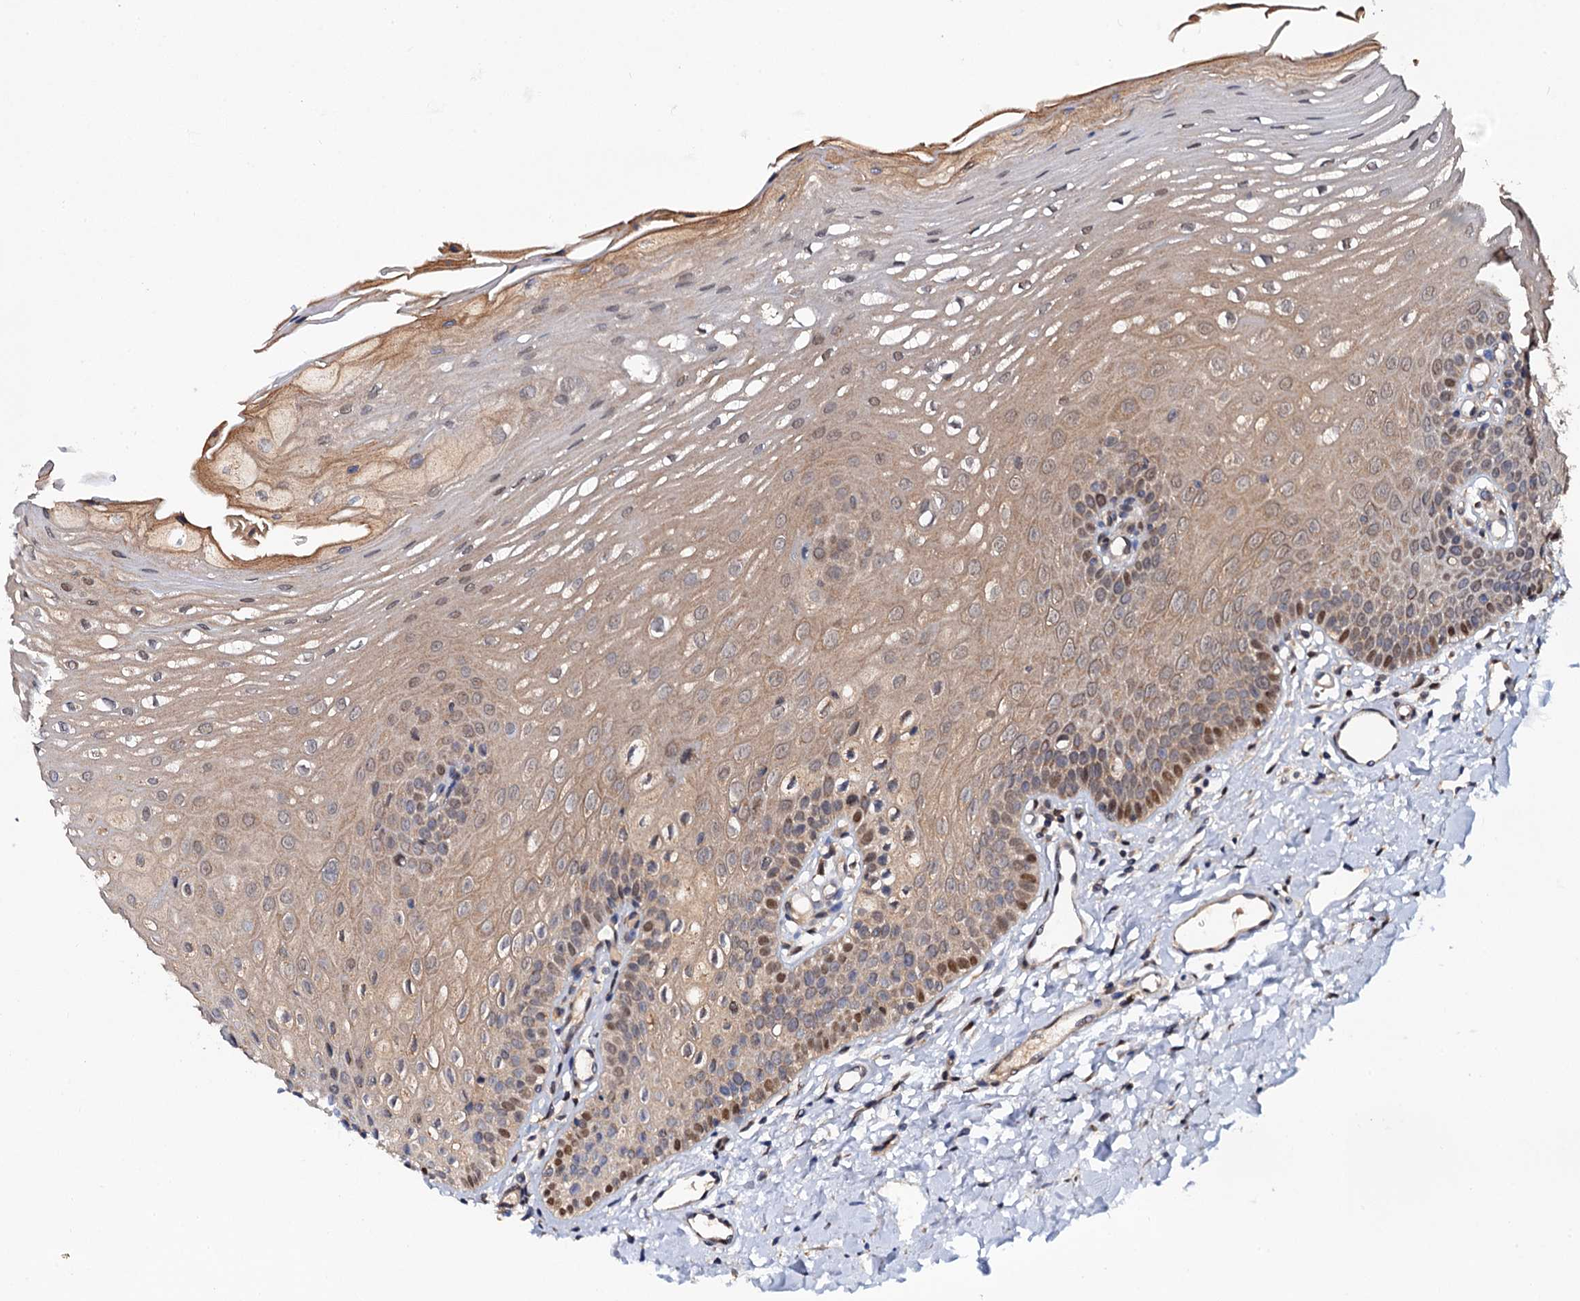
{"staining": {"intensity": "moderate", "quantity": "25%-75%", "location": "cytoplasmic/membranous,nuclear"}, "tissue": "oral mucosa", "cell_type": "Squamous epithelial cells", "image_type": "normal", "snomed": [{"axis": "morphology", "description": "Normal tissue, NOS"}, {"axis": "topography", "description": "Oral tissue"}], "caption": "Protein expression analysis of unremarkable human oral mucosa reveals moderate cytoplasmic/membranous,nuclear staining in about 25%-75% of squamous epithelial cells. The staining was performed using DAB (3,3'-diaminobenzidine) to visualize the protein expression in brown, while the nuclei were stained in blue with hematoxylin (Magnification: 20x).", "gene": "MIER2", "patient": {"sex": "female", "age": 39}}